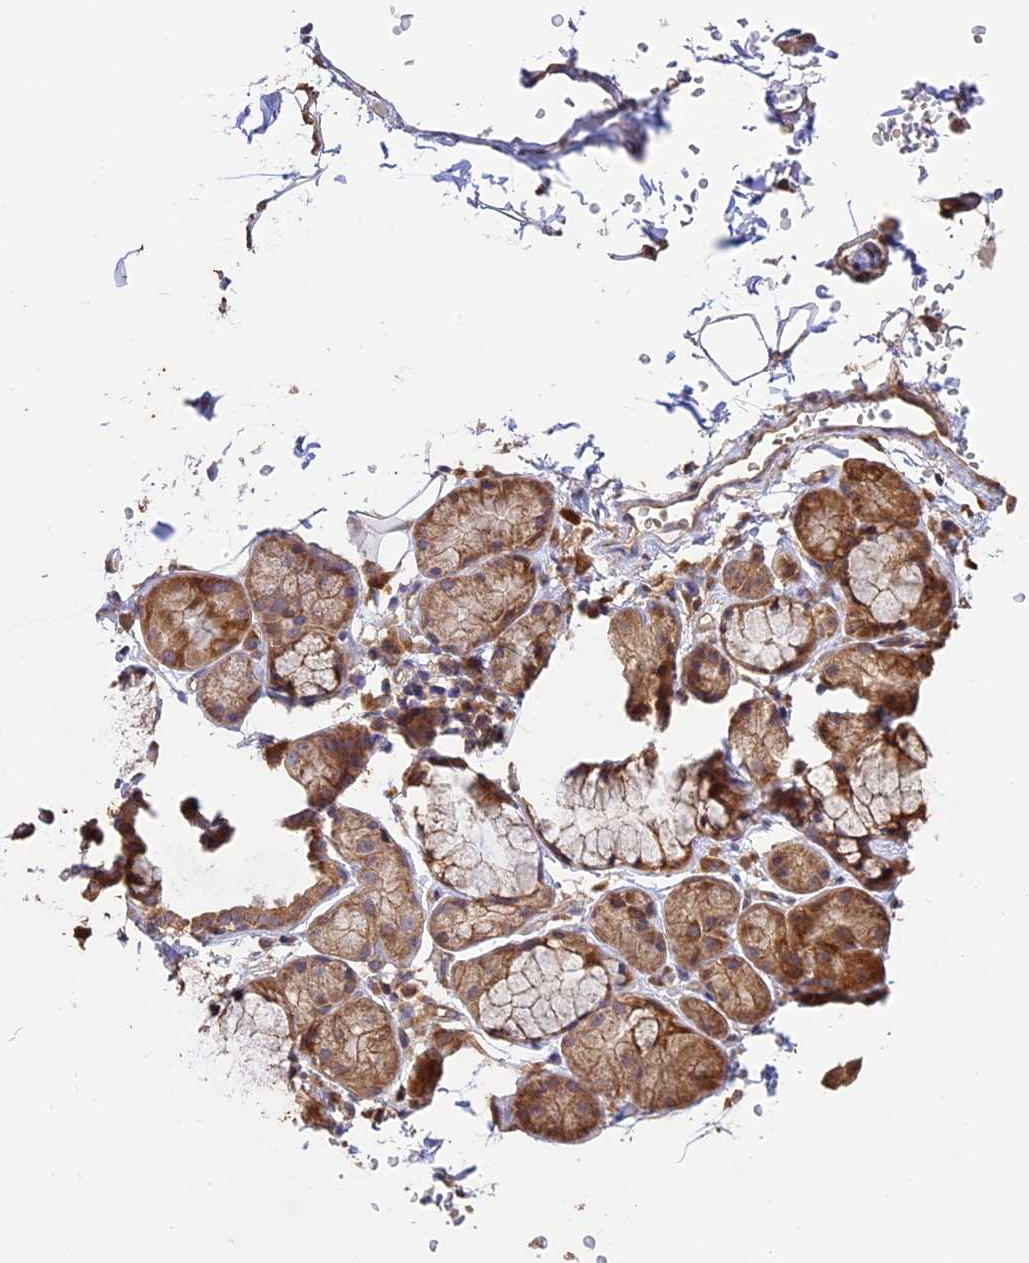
{"staining": {"intensity": "moderate", "quantity": "25%-75%", "location": "cytoplasmic/membranous"}, "tissue": "adipose tissue", "cell_type": "Adipocytes", "image_type": "normal", "snomed": [{"axis": "morphology", "description": "Normal tissue, NOS"}, {"axis": "topography", "description": "Lymph node"}, {"axis": "topography", "description": "Bronchus"}], "caption": "Protein expression analysis of normal adipose tissue demonstrates moderate cytoplasmic/membranous positivity in approximately 25%-75% of adipocytes.", "gene": "BCAS4", "patient": {"sex": "male", "age": 63}}